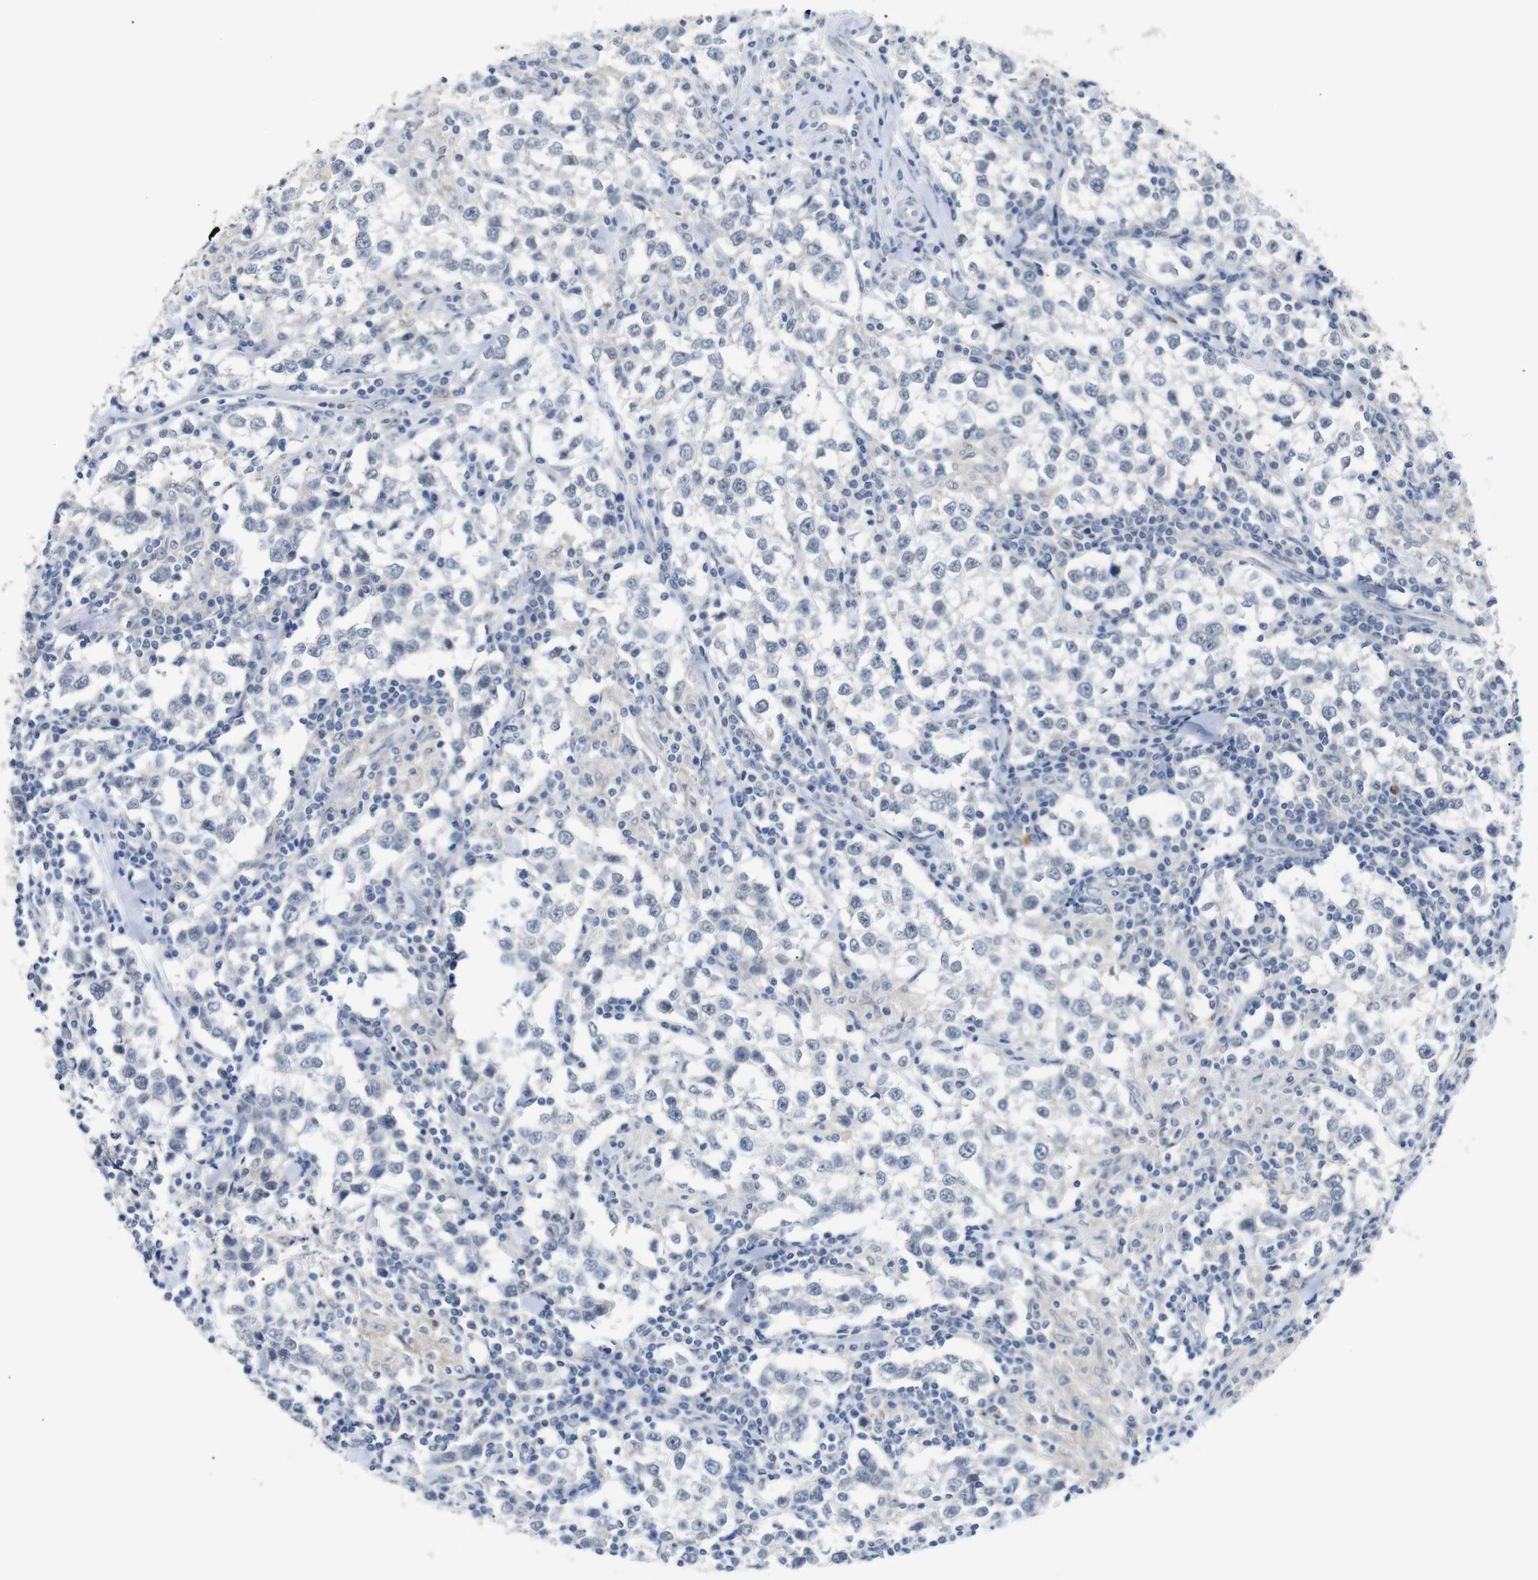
{"staining": {"intensity": "negative", "quantity": "none", "location": "none"}, "tissue": "testis cancer", "cell_type": "Tumor cells", "image_type": "cancer", "snomed": [{"axis": "morphology", "description": "Seminoma, NOS"}, {"axis": "morphology", "description": "Carcinoma, Embryonal, NOS"}, {"axis": "topography", "description": "Testis"}], "caption": "Tumor cells are negative for brown protein staining in testis cancer.", "gene": "CHRM5", "patient": {"sex": "male", "age": 36}}